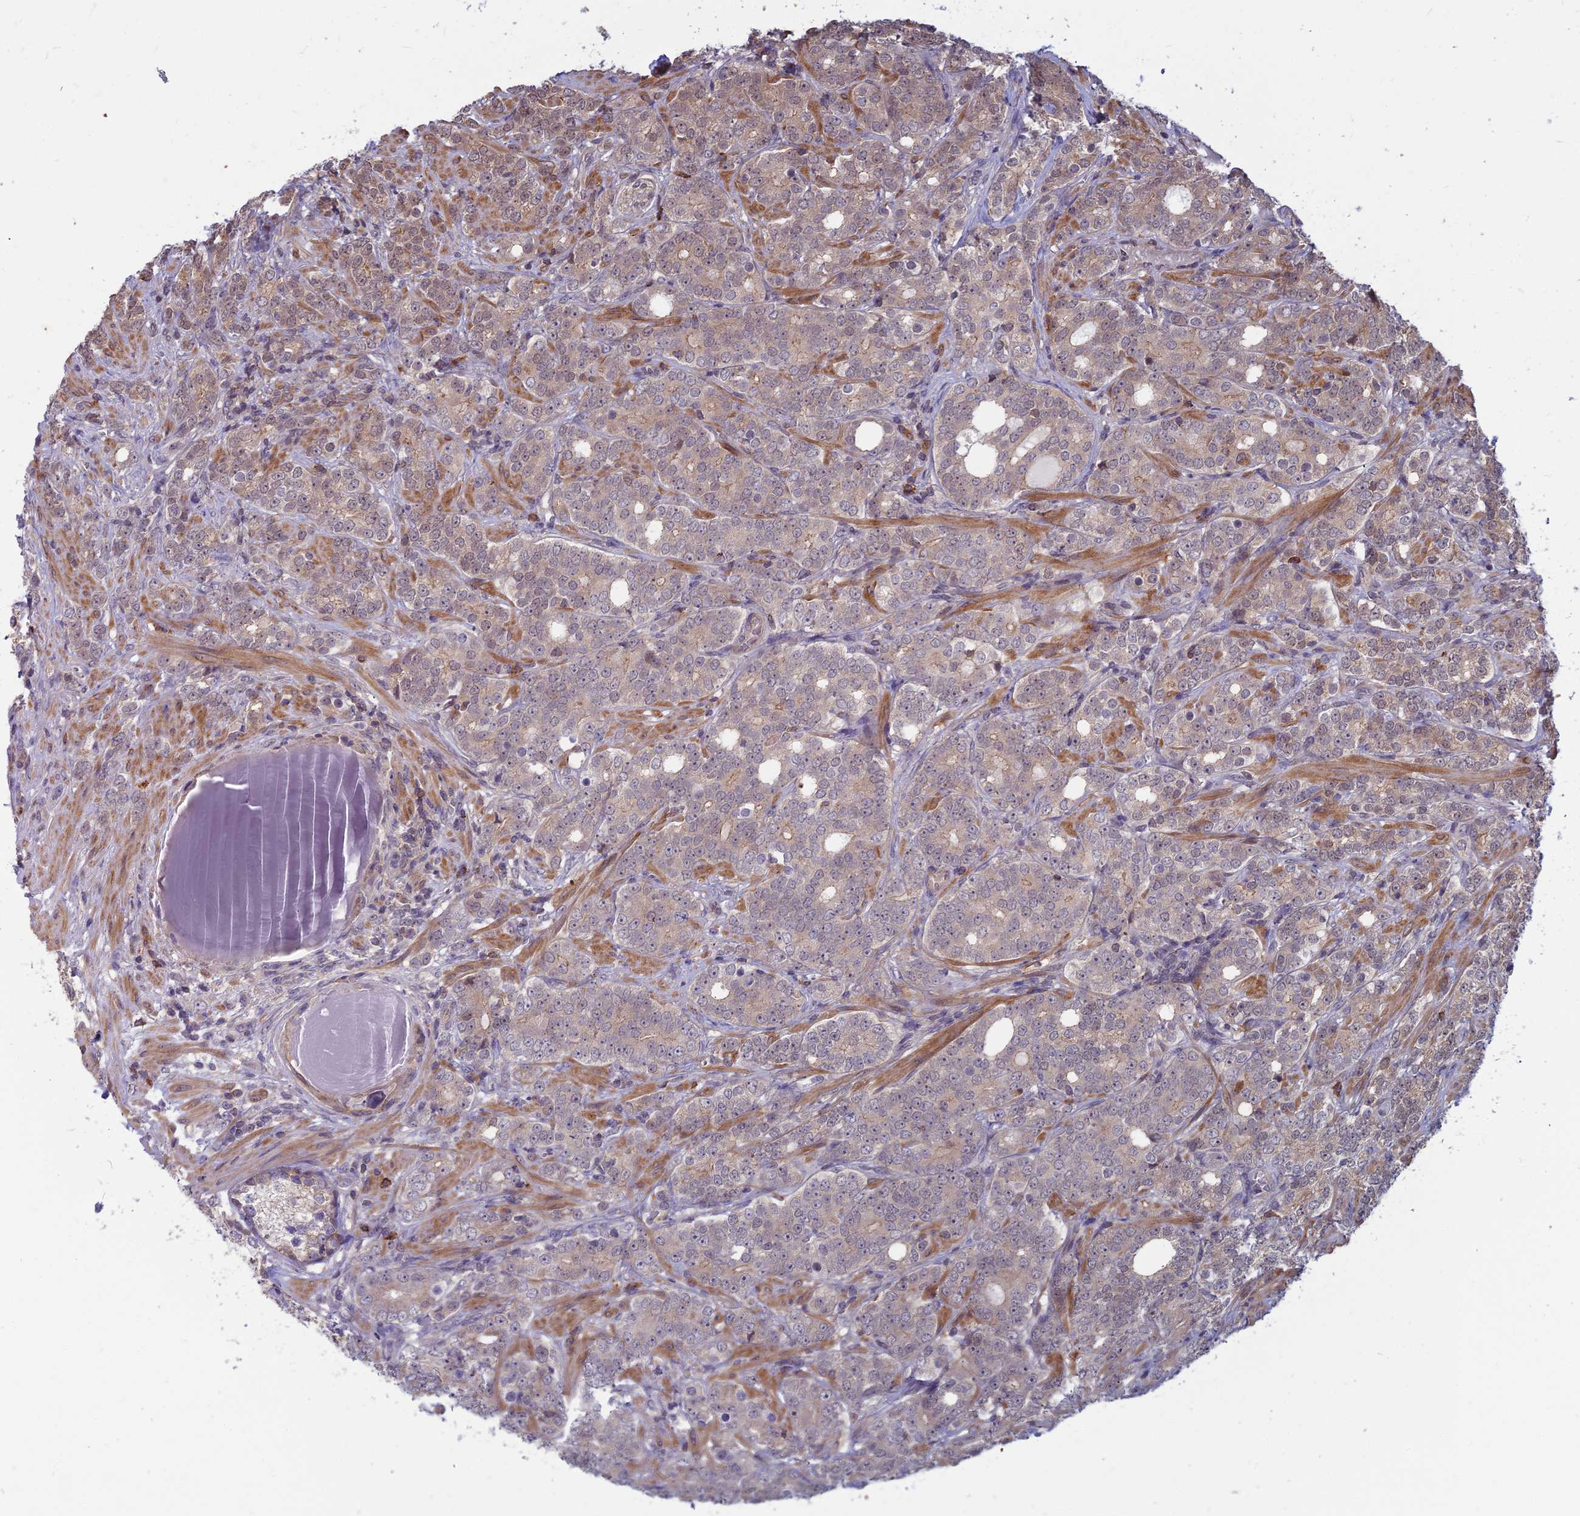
{"staining": {"intensity": "weak", "quantity": "25%-75%", "location": "cytoplasmic/membranous"}, "tissue": "prostate cancer", "cell_type": "Tumor cells", "image_type": "cancer", "snomed": [{"axis": "morphology", "description": "Adenocarcinoma, High grade"}, {"axis": "topography", "description": "Prostate"}], "caption": "Protein expression analysis of prostate cancer (high-grade adenocarcinoma) shows weak cytoplasmic/membranous staining in approximately 25%-75% of tumor cells. (DAB (3,3'-diaminobenzidine) = brown stain, brightfield microscopy at high magnification).", "gene": "OPA3", "patient": {"sex": "male", "age": 64}}